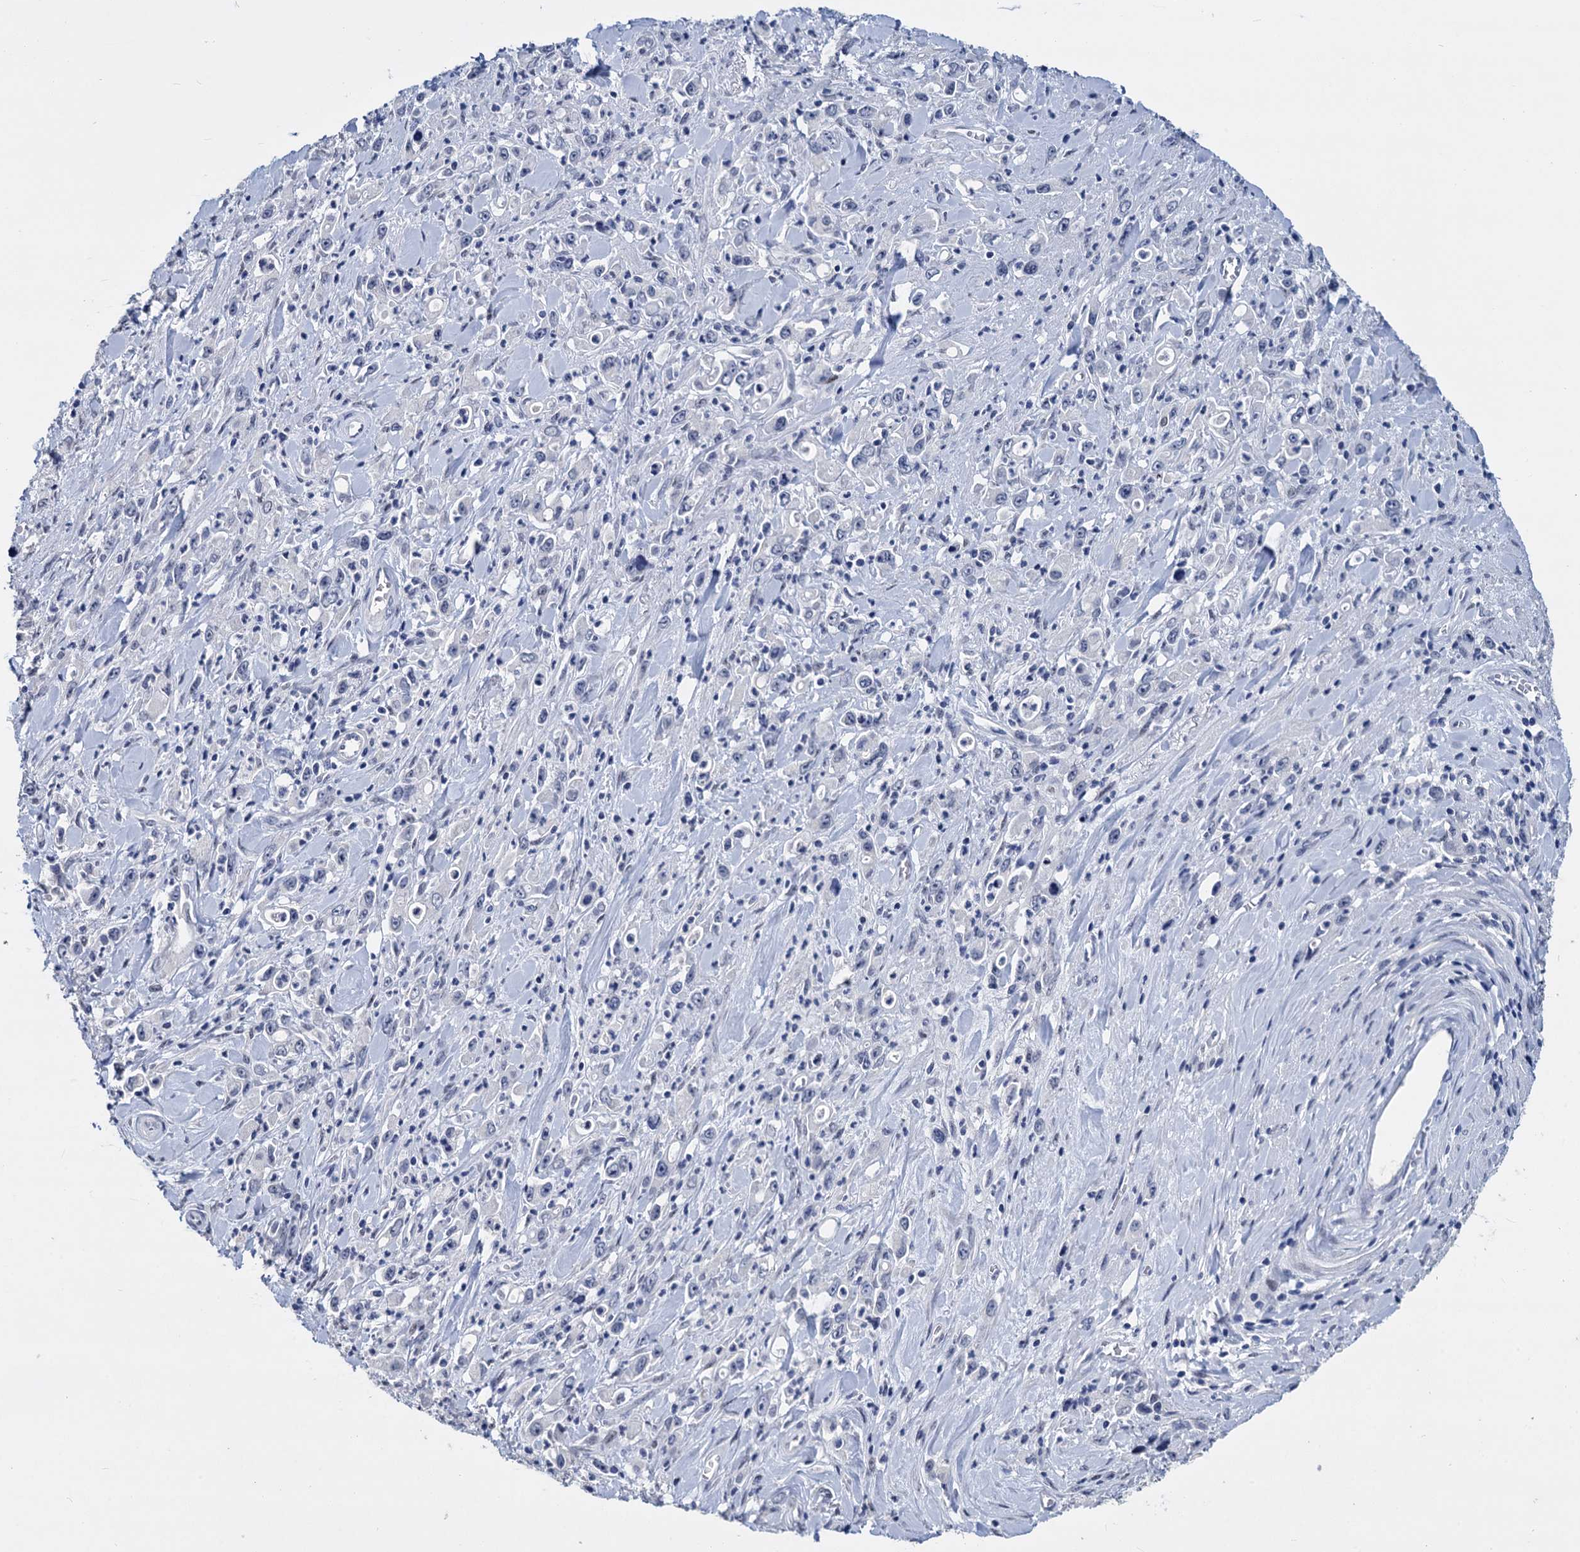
{"staining": {"intensity": "negative", "quantity": "none", "location": "none"}, "tissue": "stomach cancer", "cell_type": "Tumor cells", "image_type": "cancer", "snomed": [{"axis": "morphology", "description": "Adenocarcinoma, NOS"}, {"axis": "topography", "description": "Stomach, lower"}], "caption": "Stomach cancer (adenocarcinoma) was stained to show a protein in brown. There is no significant staining in tumor cells. (Immunohistochemistry (ihc), brightfield microscopy, high magnification).", "gene": "MAGEA4", "patient": {"sex": "female", "age": 43}}